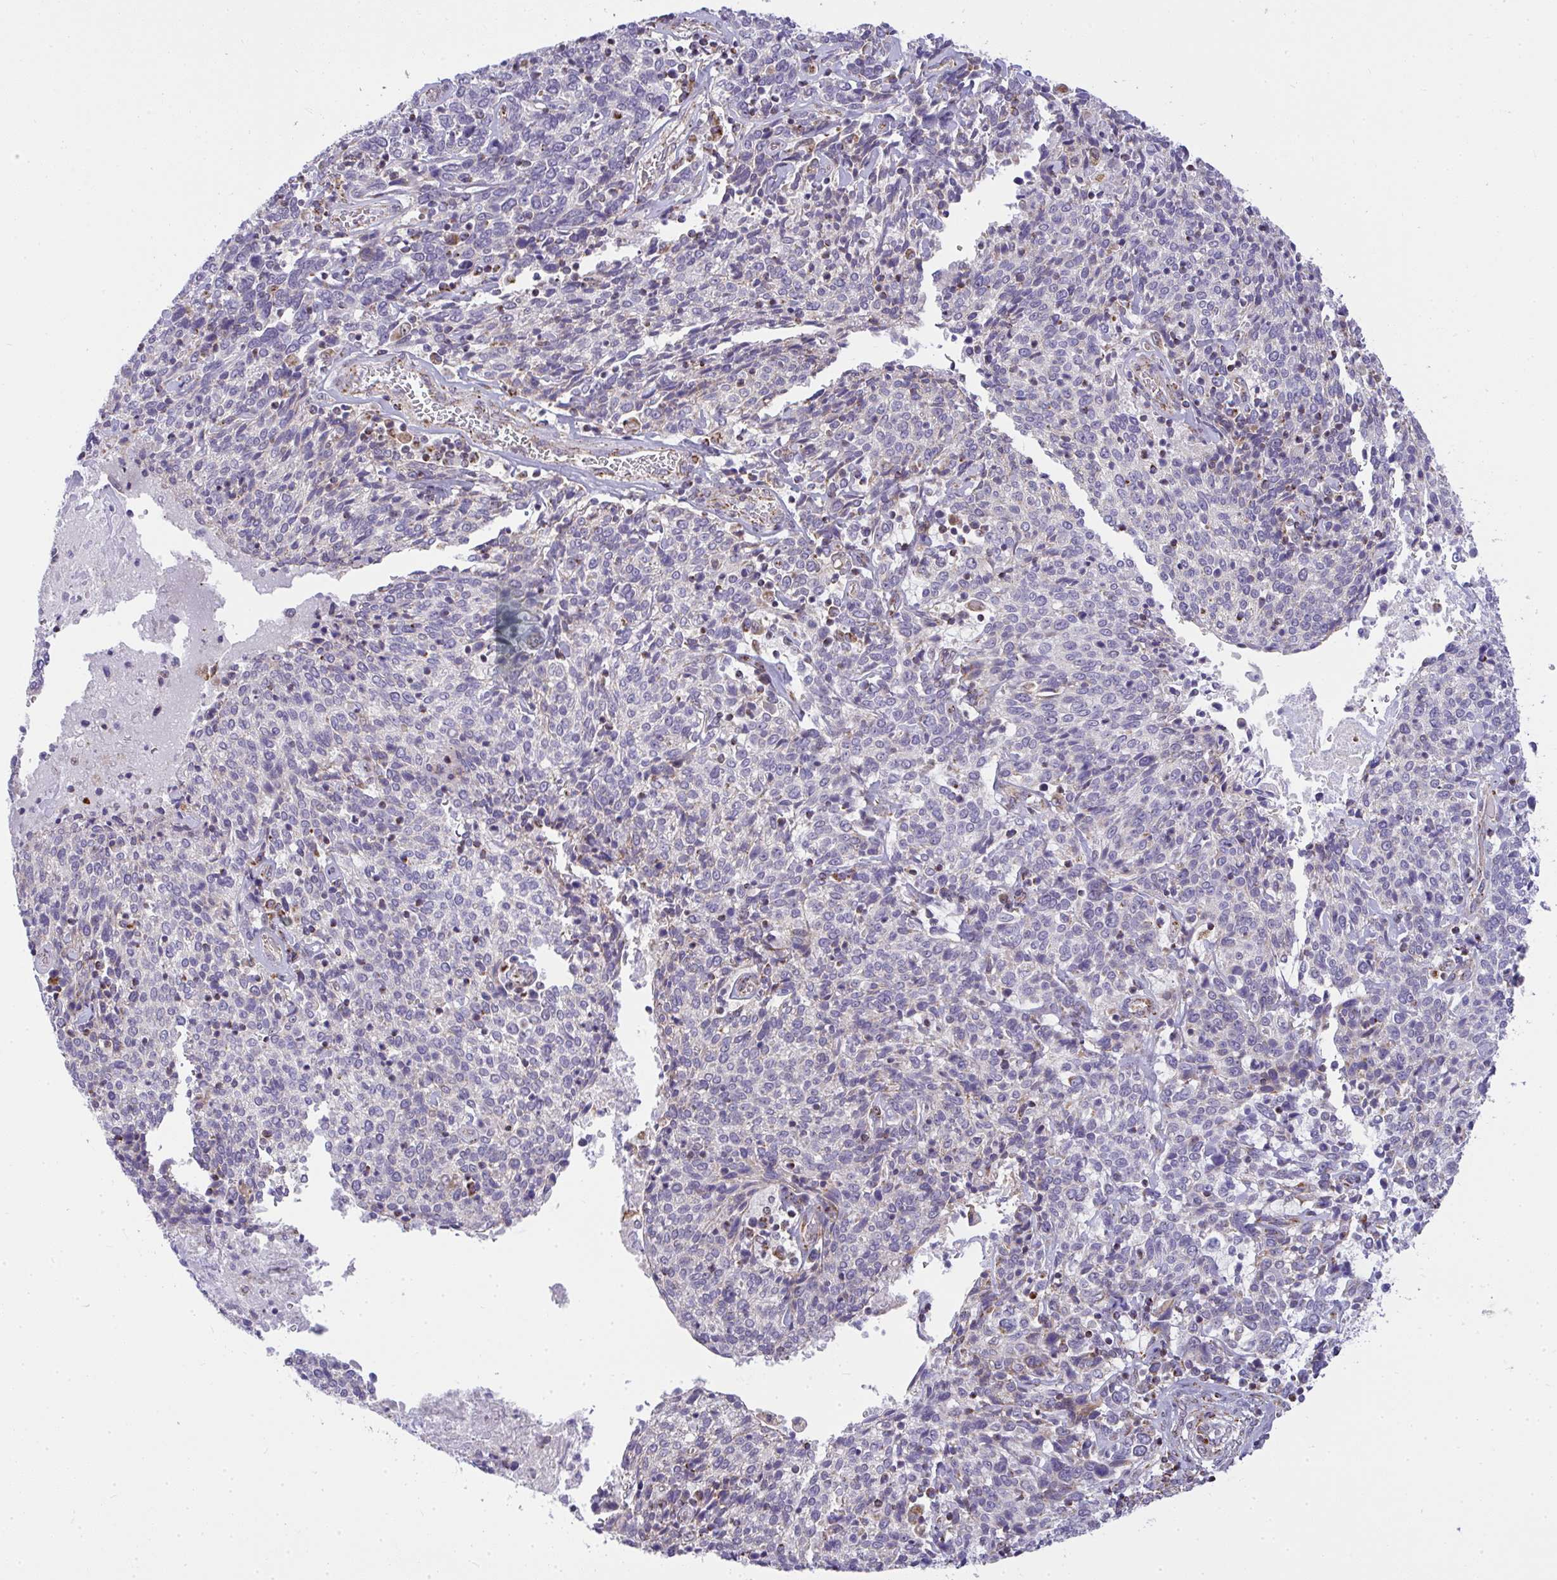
{"staining": {"intensity": "negative", "quantity": "none", "location": "none"}, "tissue": "cervical cancer", "cell_type": "Tumor cells", "image_type": "cancer", "snomed": [{"axis": "morphology", "description": "Squamous cell carcinoma, NOS"}, {"axis": "topography", "description": "Cervix"}], "caption": "Tumor cells show no significant protein expression in cervical squamous cell carcinoma.", "gene": "SRRM4", "patient": {"sex": "female", "age": 46}}